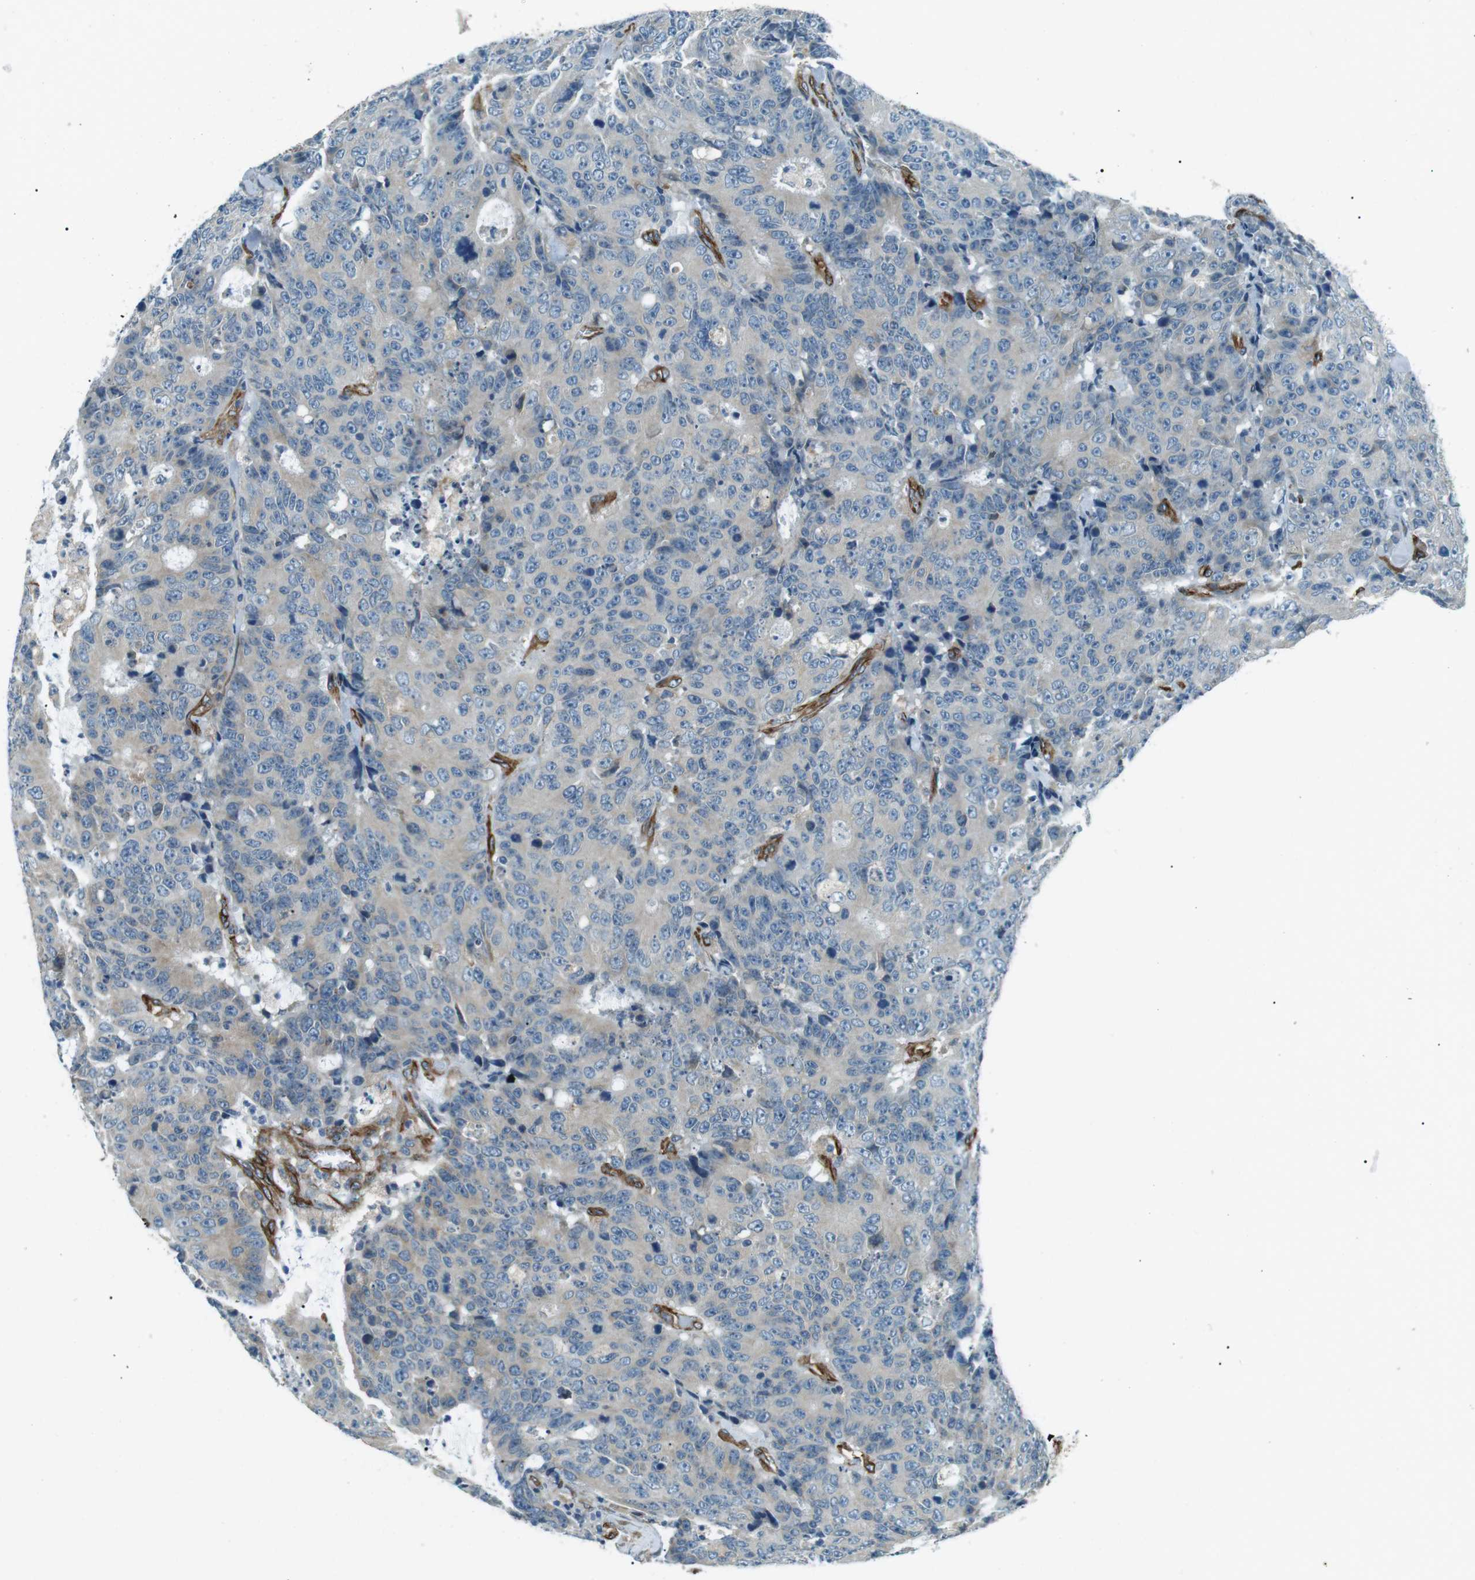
{"staining": {"intensity": "negative", "quantity": "none", "location": "none"}, "tissue": "colorectal cancer", "cell_type": "Tumor cells", "image_type": "cancer", "snomed": [{"axis": "morphology", "description": "Adenocarcinoma, NOS"}, {"axis": "topography", "description": "Colon"}], "caption": "Histopathology image shows no significant protein expression in tumor cells of adenocarcinoma (colorectal). (Brightfield microscopy of DAB IHC at high magnification).", "gene": "ODR4", "patient": {"sex": "female", "age": 86}}